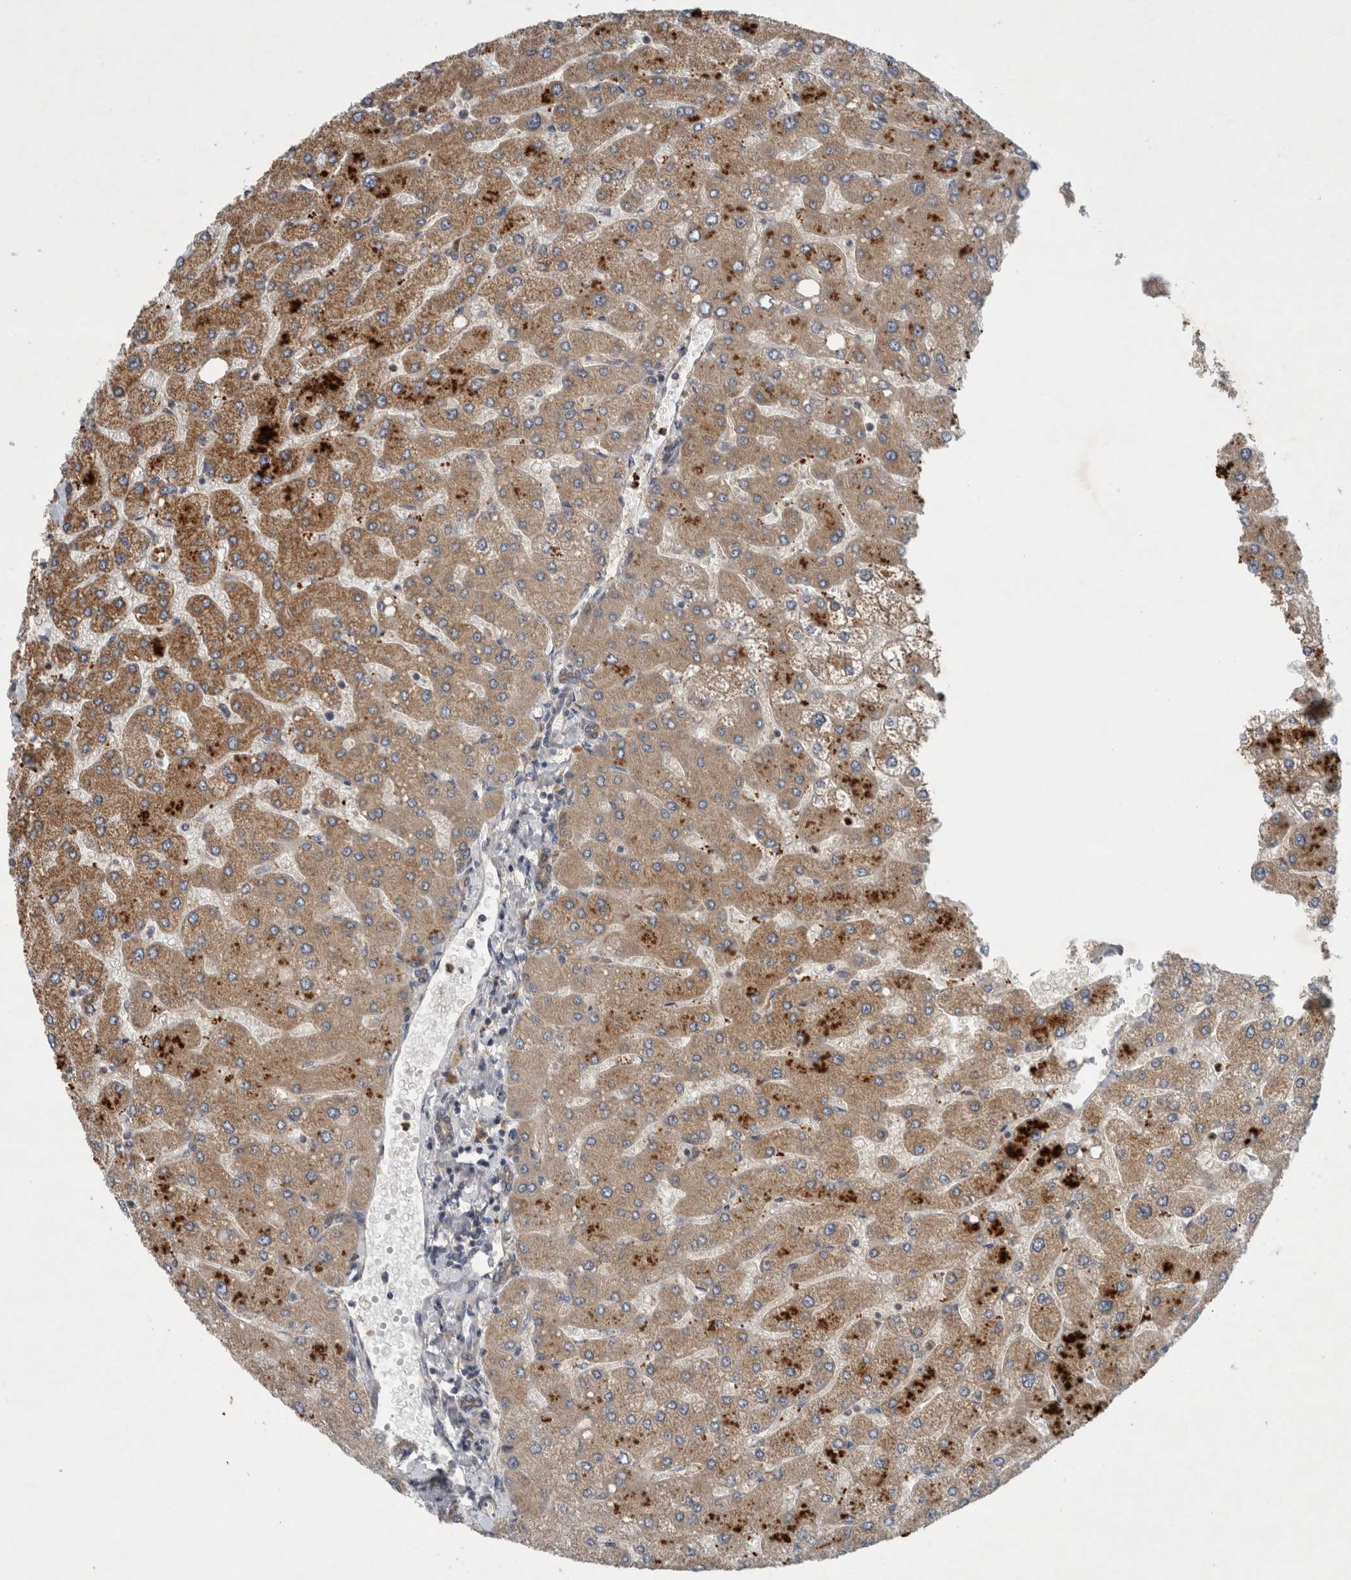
{"staining": {"intensity": "moderate", "quantity": ">75%", "location": "cytoplasmic/membranous"}, "tissue": "liver", "cell_type": "Cholangiocytes", "image_type": "normal", "snomed": [{"axis": "morphology", "description": "Normal tissue, NOS"}, {"axis": "topography", "description": "Liver"}], "caption": "Immunohistochemical staining of unremarkable liver demonstrates >75% levels of moderate cytoplasmic/membranous protein expression in about >75% of cholangiocytes.", "gene": "PDCD2", "patient": {"sex": "male", "age": 55}}